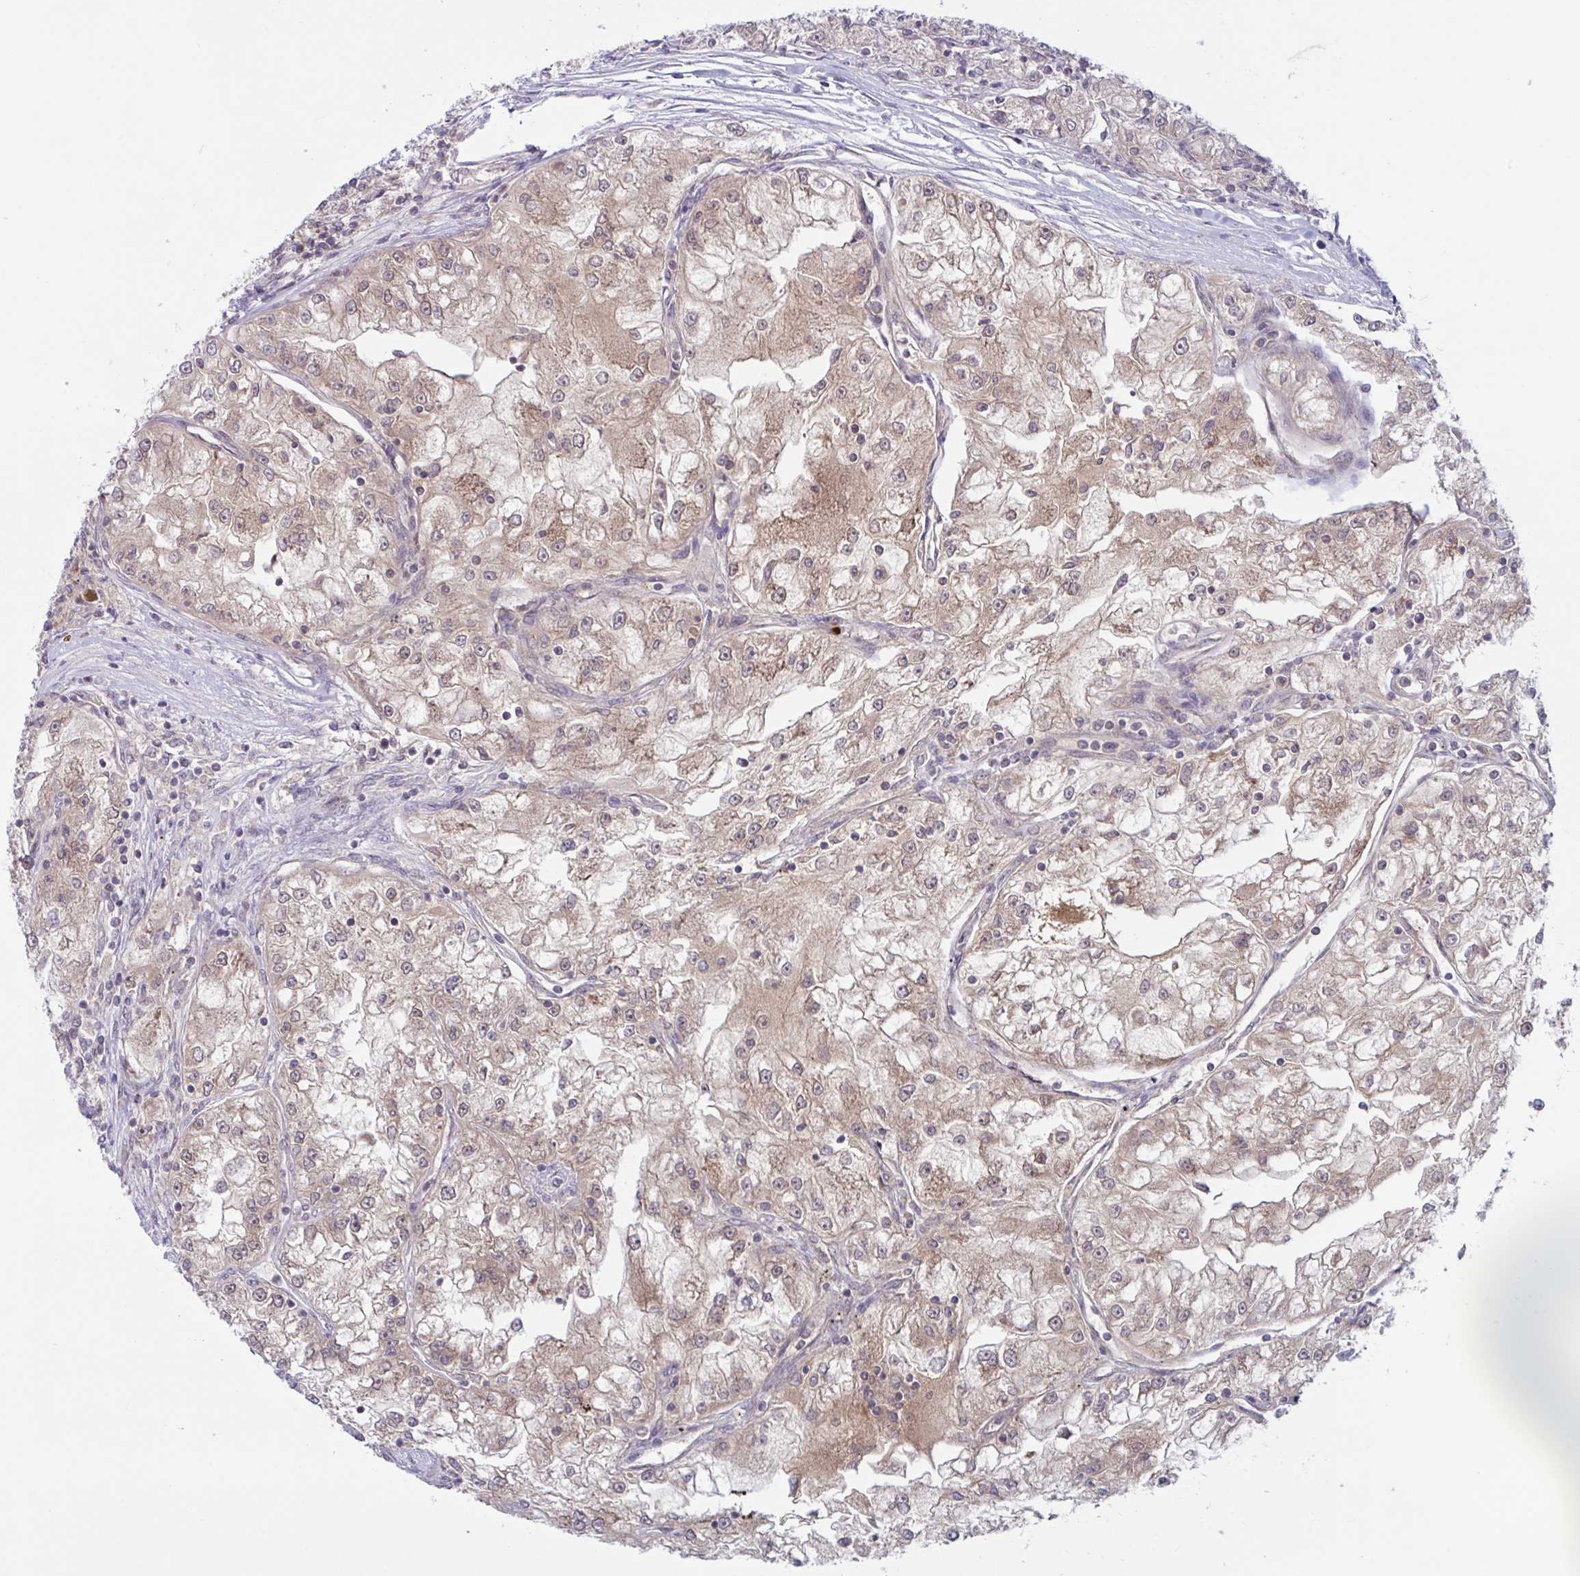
{"staining": {"intensity": "weak", "quantity": ">75%", "location": "cytoplasmic/membranous,nuclear"}, "tissue": "renal cancer", "cell_type": "Tumor cells", "image_type": "cancer", "snomed": [{"axis": "morphology", "description": "Adenocarcinoma, NOS"}, {"axis": "topography", "description": "Kidney"}], "caption": "Immunohistochemical staining of human renal cancer shows low levels of weak cytoplasmic/membranous and nuclear positivity in about >75% of tumor cells. The staining was performed using DAB, with brown indicating positive protein expression. Nuclei are stained blue with hematoxylin.", "gene": "TSN", "patient": {"sex": "female", "age": 72}}